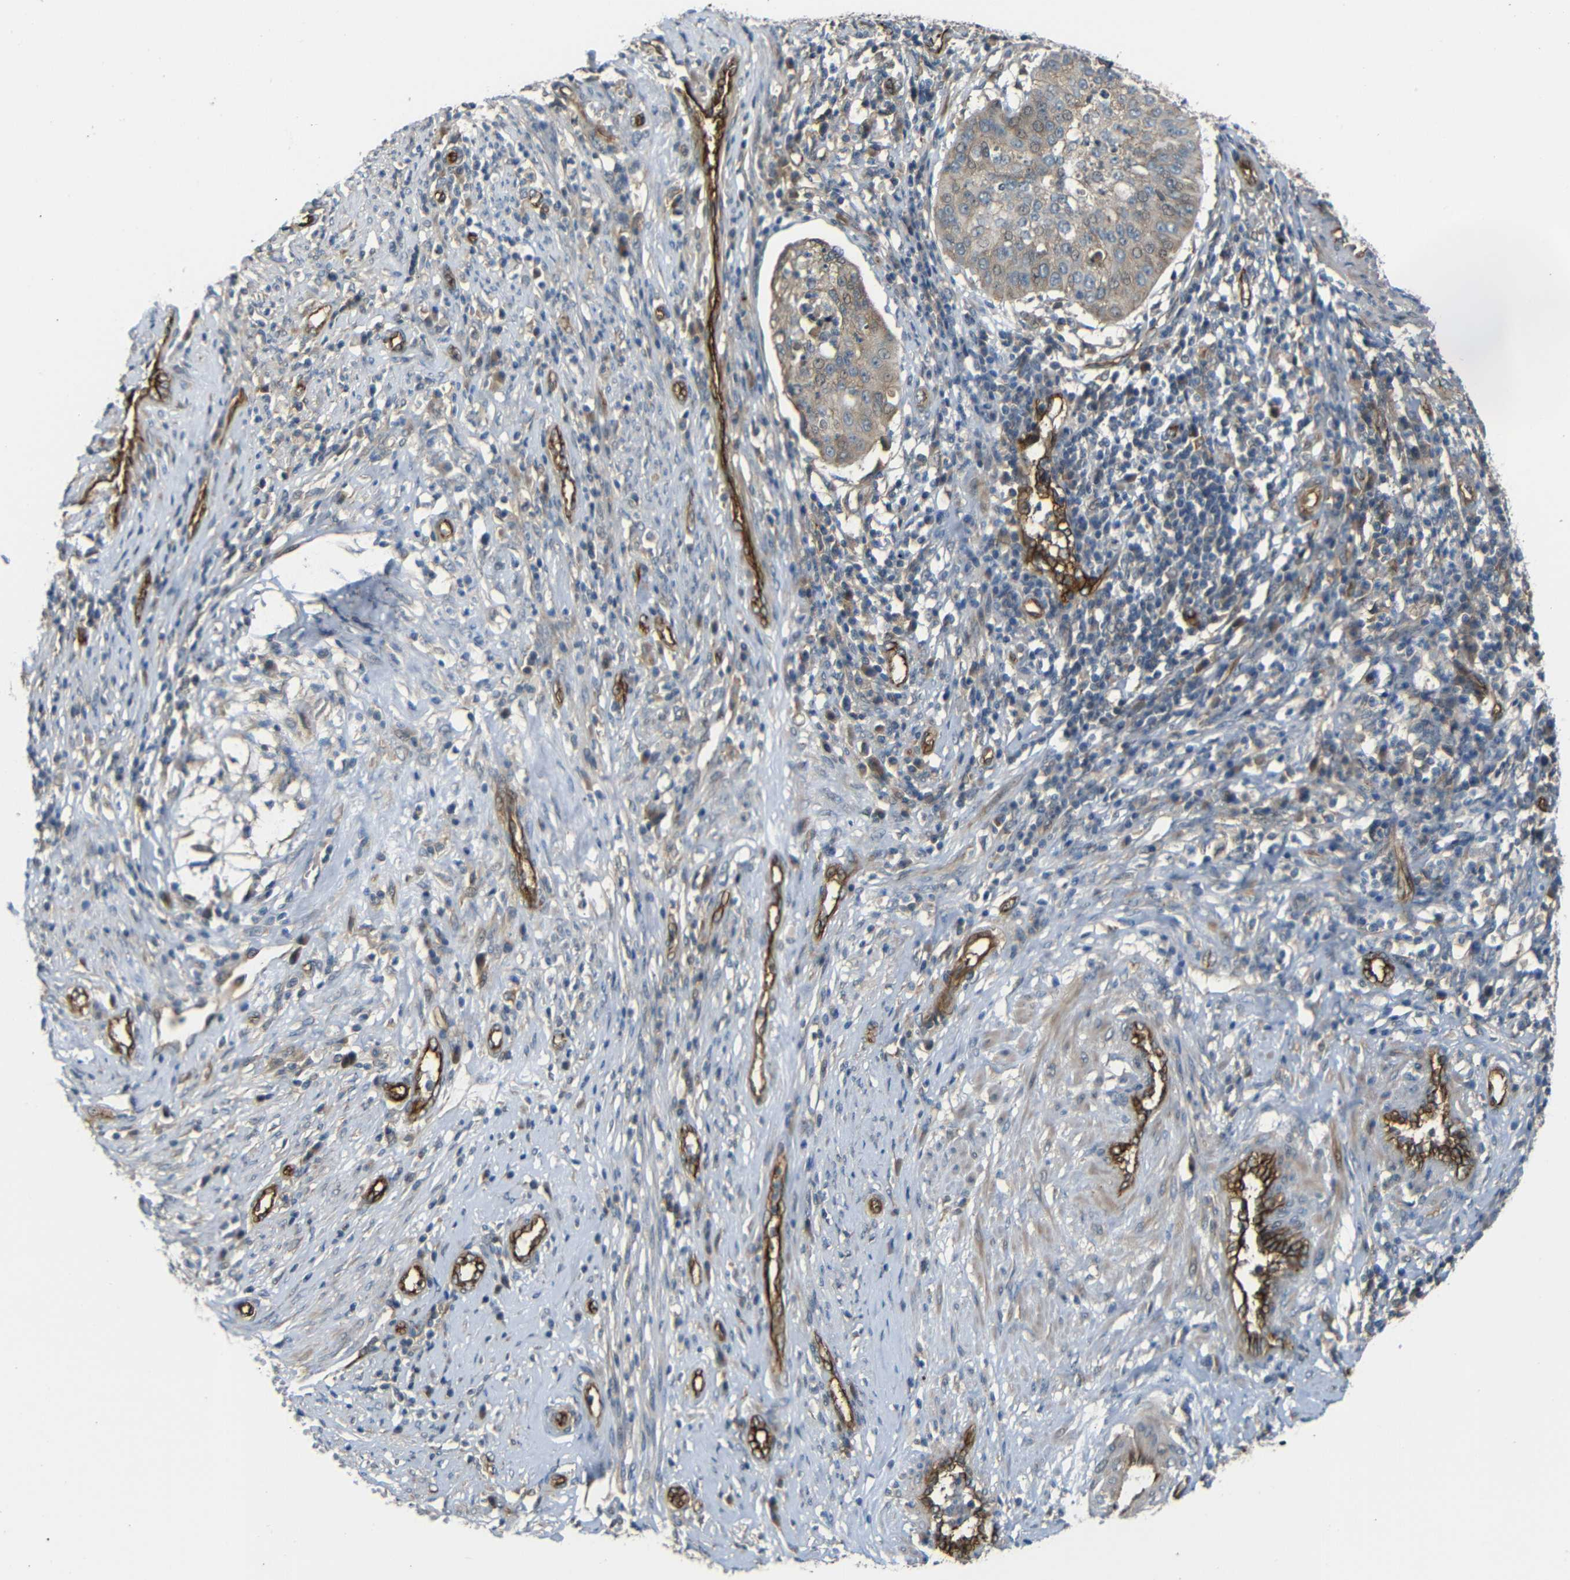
{"staining": {"intensity": "moderate", "quantity": "25%-75%", "location": "cytoplasmic/membranous,nuclear"}, "tissue": "cervical cancer", "cell_type": "Tumor cells", "image_type": "cancer", "snomed": [{"axis": "morphology", "description": "Normal tissue, NOS"}, {"axis": "morphology", "description": "Squamous cell carcinoma, NOS"}, {"axis": "topography", "description": "Cervix"}], "caption": "An immunohistochemistry (IHC) histopathology image of neoplastic tissue is shown. Protein staining in brown highlights moderate cytoplasmic/membranous and nuclear positivity in cervical cancer within tumor cells.", "gene": "RELL1", "patient": {"sex": "female", "age": 39}}